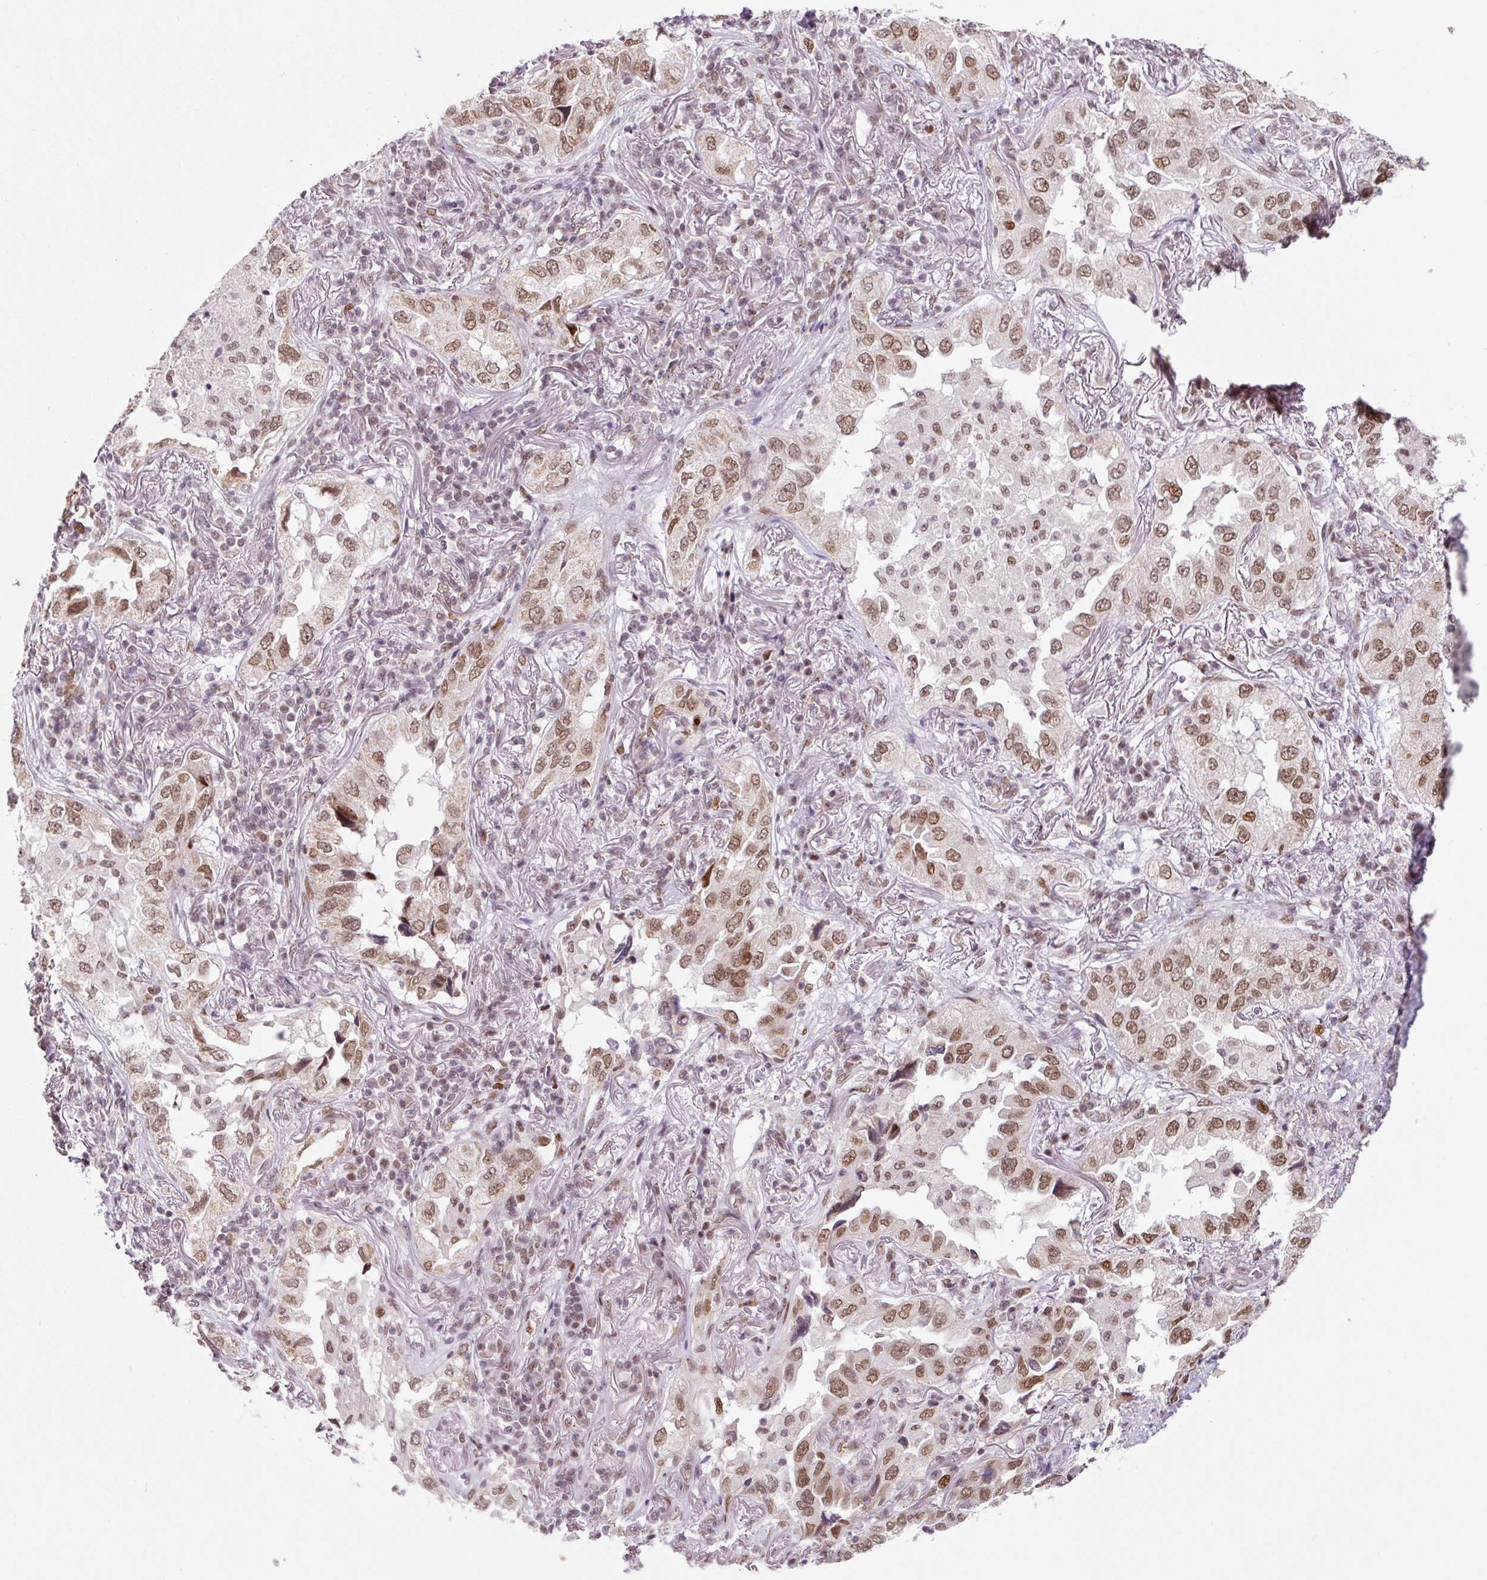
{"staining": {"intensity": "moderate", "quantity": ">75%", "location": "nuclear"}, "tissue": "lung cancer", "cell_type": "Tumor cells", "image_type": "cancer", "snomed": [{"axis": "morphology", "description": "Adenocarcinoma, NOS"}, {"axis": "topography", "description": "Lung"}], "caption": "A medium amount of moderate nuclear staining is seen in about >75% of tumor cells in lung adenocarcinoma tissue.", "gene": "CCNL2", "patient": {"sex": "female", "age": 69}}